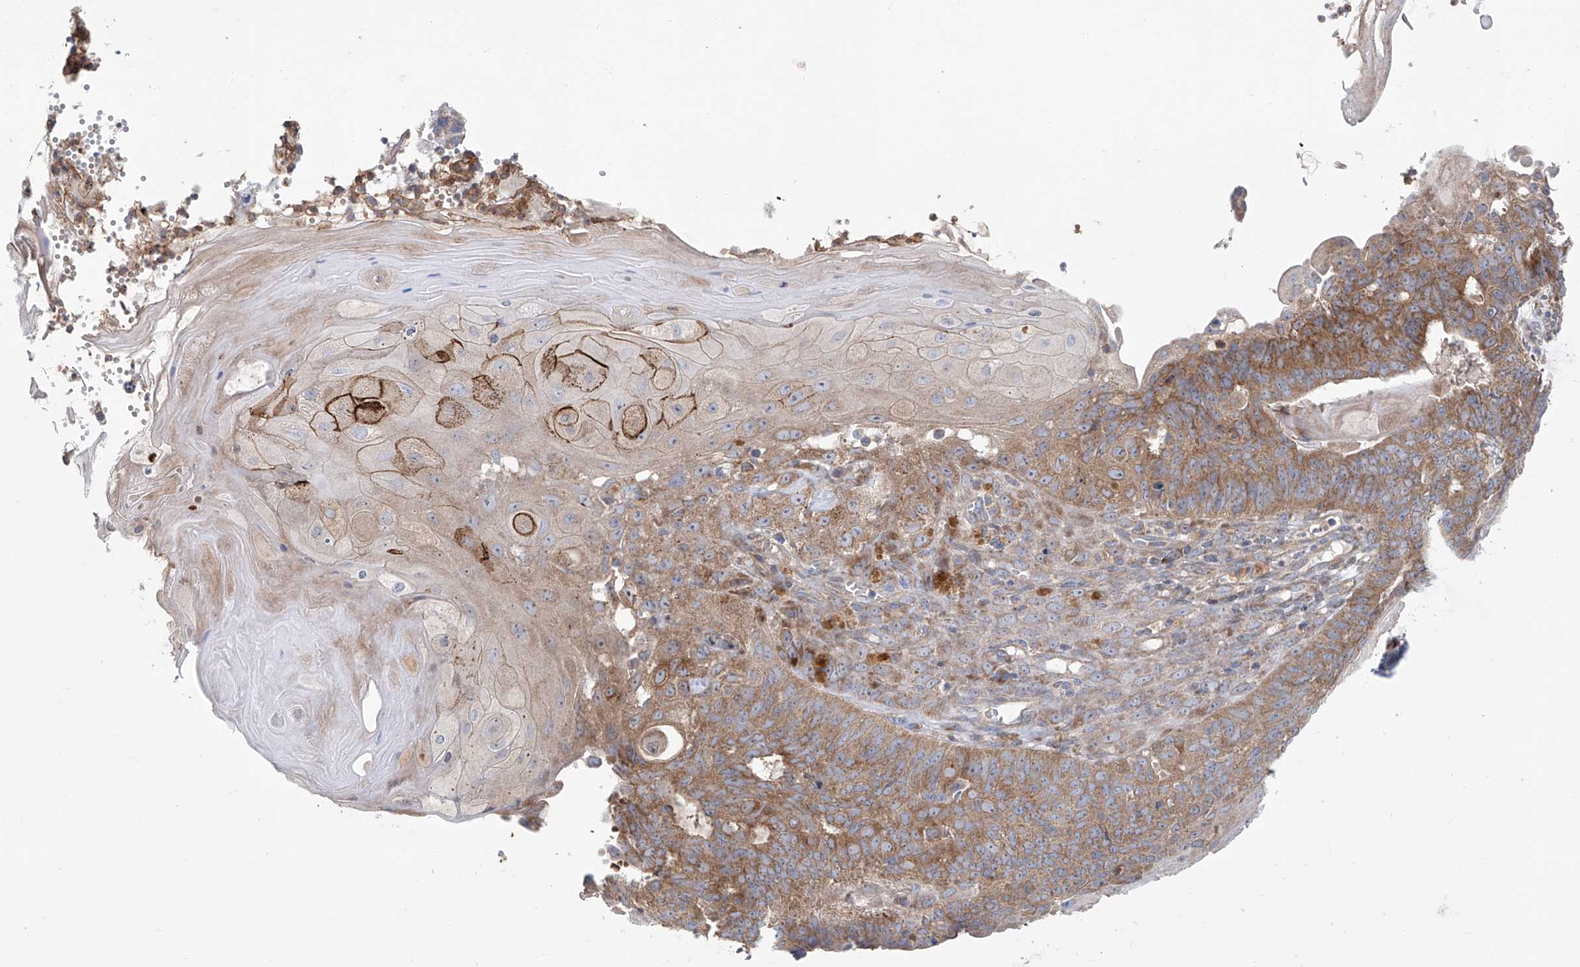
{"staining": {"intensity": "moderate", "quantity": "25%-75%", "location": "cytoplasmic/membranous"}, "tissue": "endometrial cancer", "cell_type": "Tumor cells", "image_type": "cancer", "snomed": [{"axis": "morphology", "description": "Adenocarcinoma, NOS"}, {"axis": "topography", "description": "Endometrium"}], "caption": "A high-resolution image shows immunohistochemistry (IHC) staining of endometrial cancer, which reveals moderate cytoplasmic/membranous expression in approximately 25%-75% of tumor cells.", "gene": "KLC4", "patient": {"sex": "female", "age": 32}}